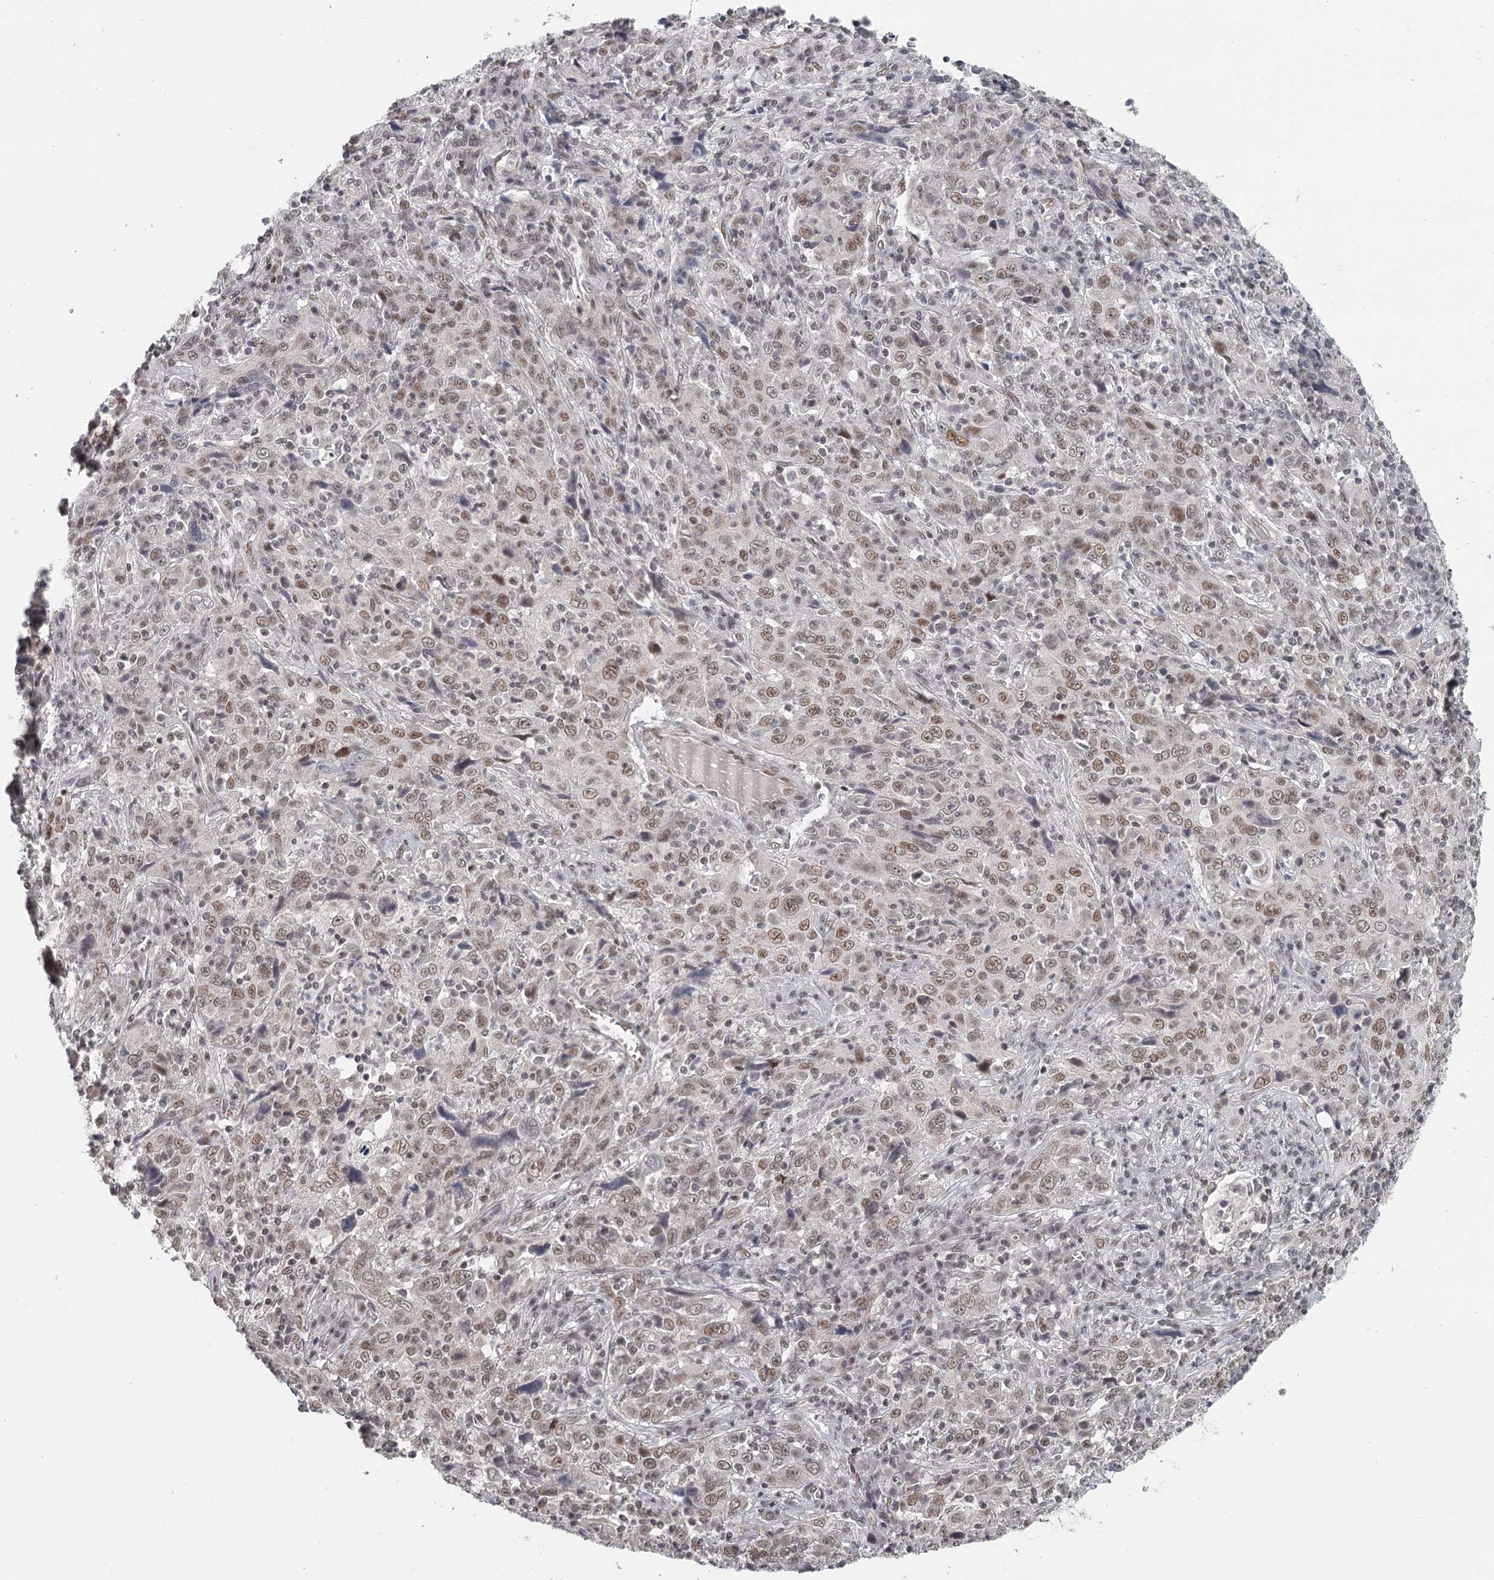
{"staining": {"intensity": "weak", "quantity": ">75%", "location": "nuclear"}, "tissue": "cervical cancer", "cell_type": "Tumor cells", "image_type": "cancer", "snomed": [{"axis": "morphology", "description": "Squamous cell carcinoma, NOS"}, {"axis": "topography", "description": "Cervix"}], "caption": "Immunohistochemical staining of human cervical squamous cell carcinoma shows low levels of weak nuclear staining in approximately >75% of tumor cells. (Stains: DAB in brown, nuclei in blue, Microscopy: brightfield microscopy at high magnification).", "gene": "FAM13C", "patient": {"sex": "female", "age": 46}}